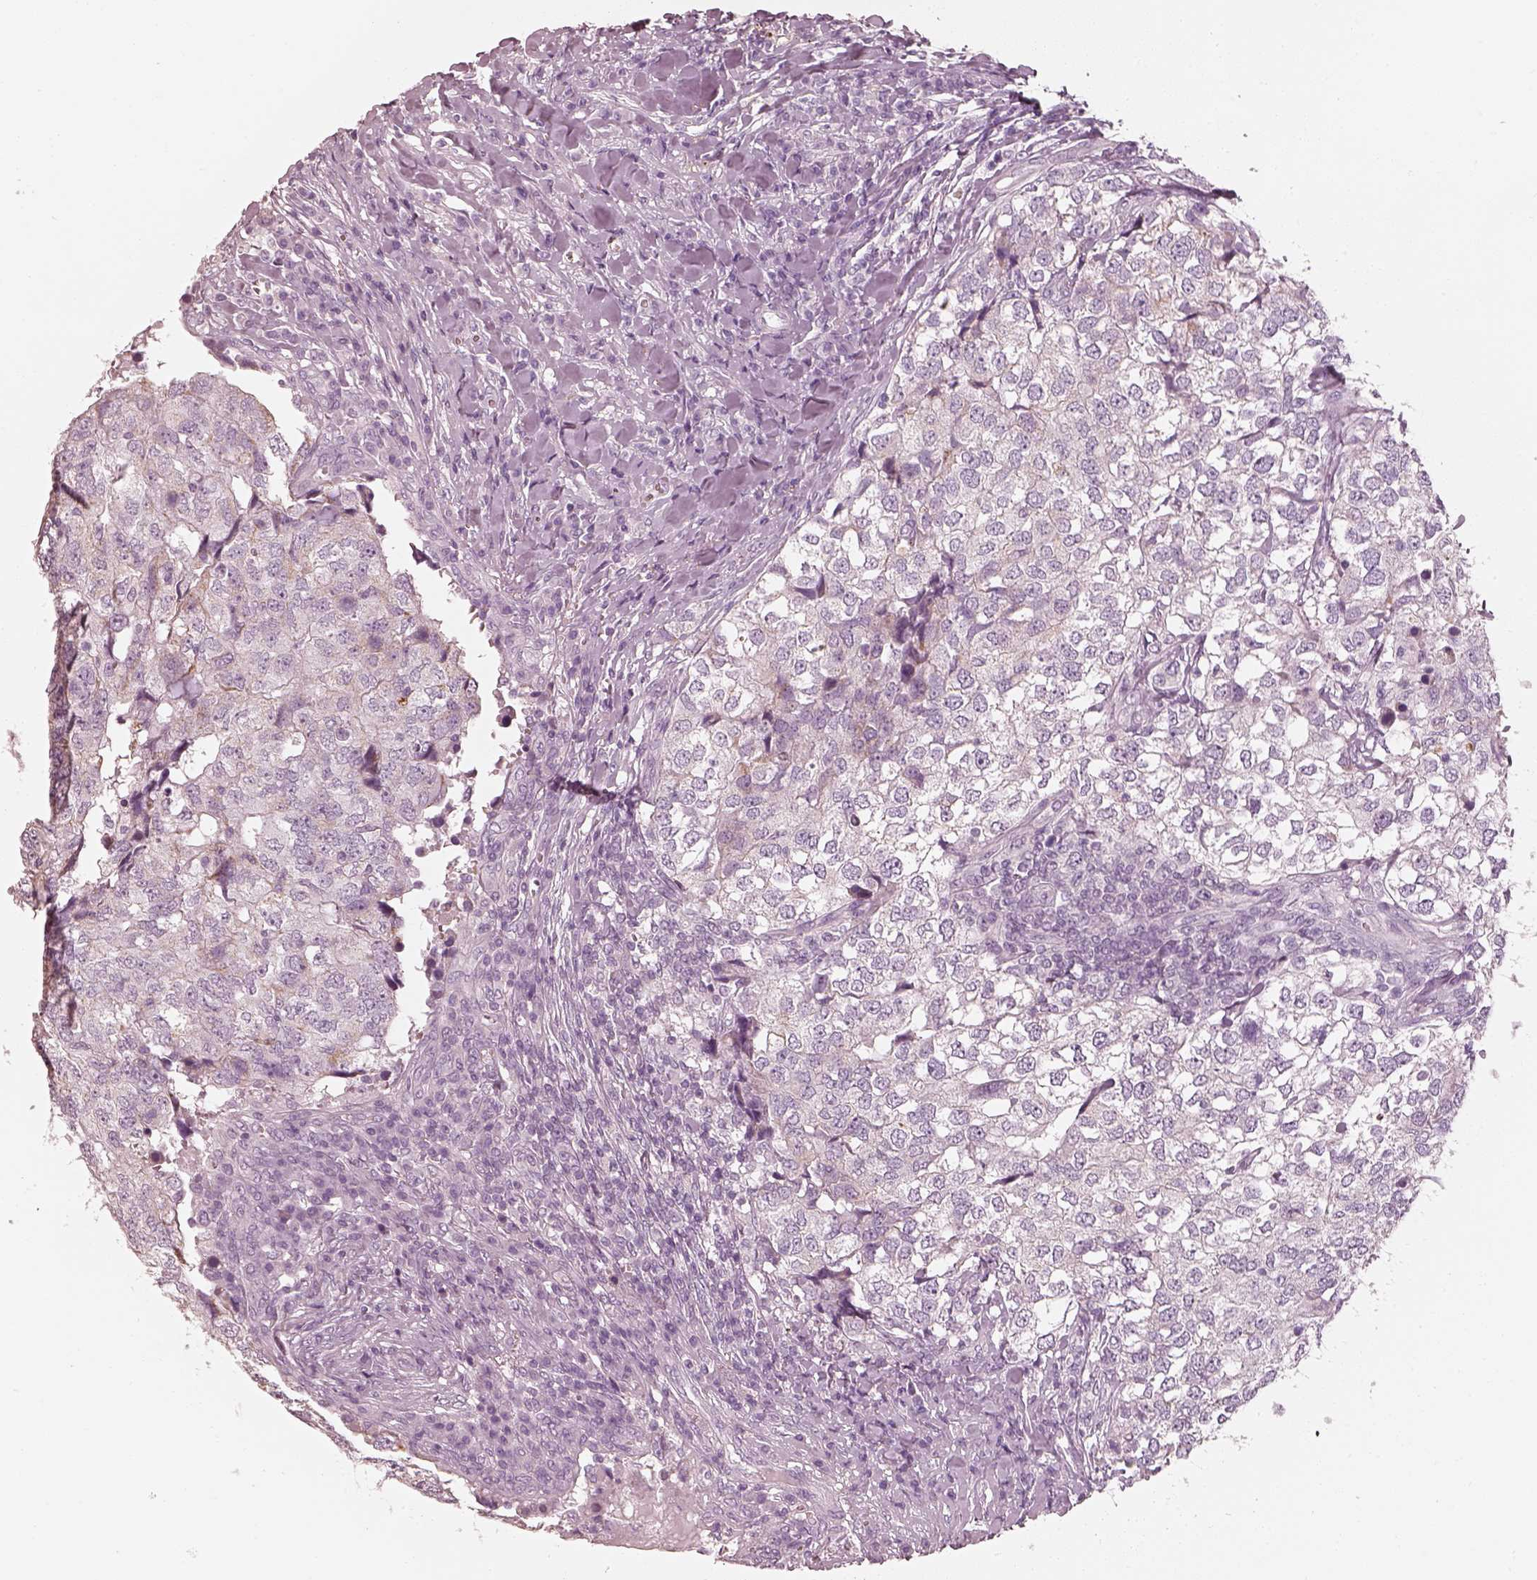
{"staining": {"intensity": "negative", "quantity": "none", "location": "none"}, "tissue": "breast cancer", "cell_type": "Tumor cells", "image_type": "cancer", "snomed": [{"axis": "morphology", "description": "Duct carcinoma"}, {"axis": "topography", "description": "Breast"}], "caption": "IHC histopathology image of invasive ductal carcinoma (breast) stained for a protein (brown), which displays no staining in tumor cells.", "gene": "R3HDML", "patient": {"sex": "female", "age": 30}}